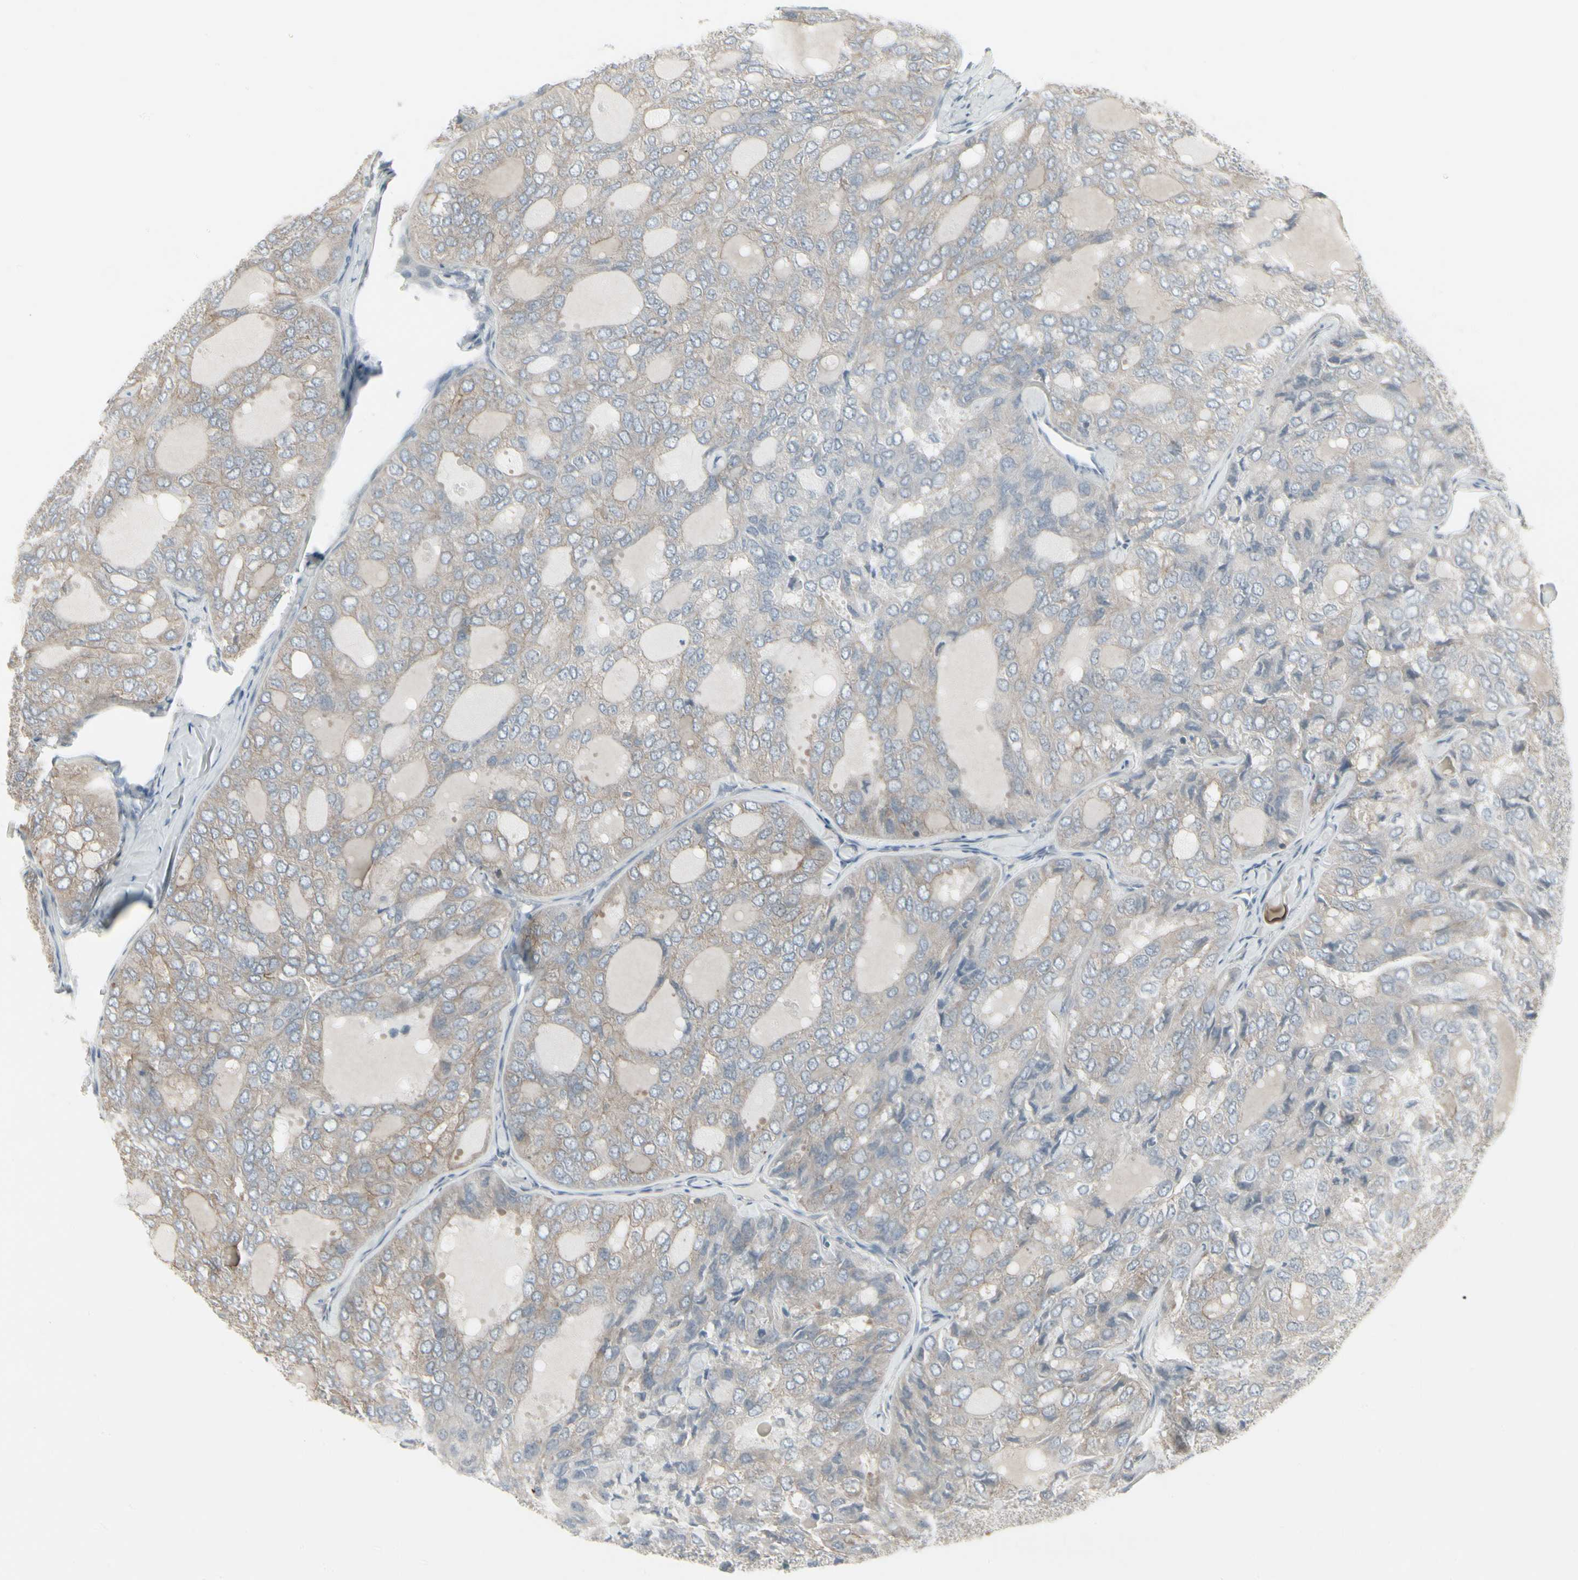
{"staining": {"intensity": "weak", "quantity": ">75%", "location": "cytoplasmic/membranous"}, "tissue": "thyroid cancer", "cell_type": "Tumor cells", "image_type": "cancer", "snomed": [{"axis": "morphology", "description": "Follicular adenoma carcinoma, NOS"}, {"axis": "topography", "description": "Thyroid gland"}], "caption": "Brown immunohistochemical staining in human follicular adenoma carcinoma (thyroid) demonstrates weak cytoplasmic/membranous staining in about >75% of tumor cells.", "gene": "EPS15", "patient": {"sex": "male", "age": 75}}